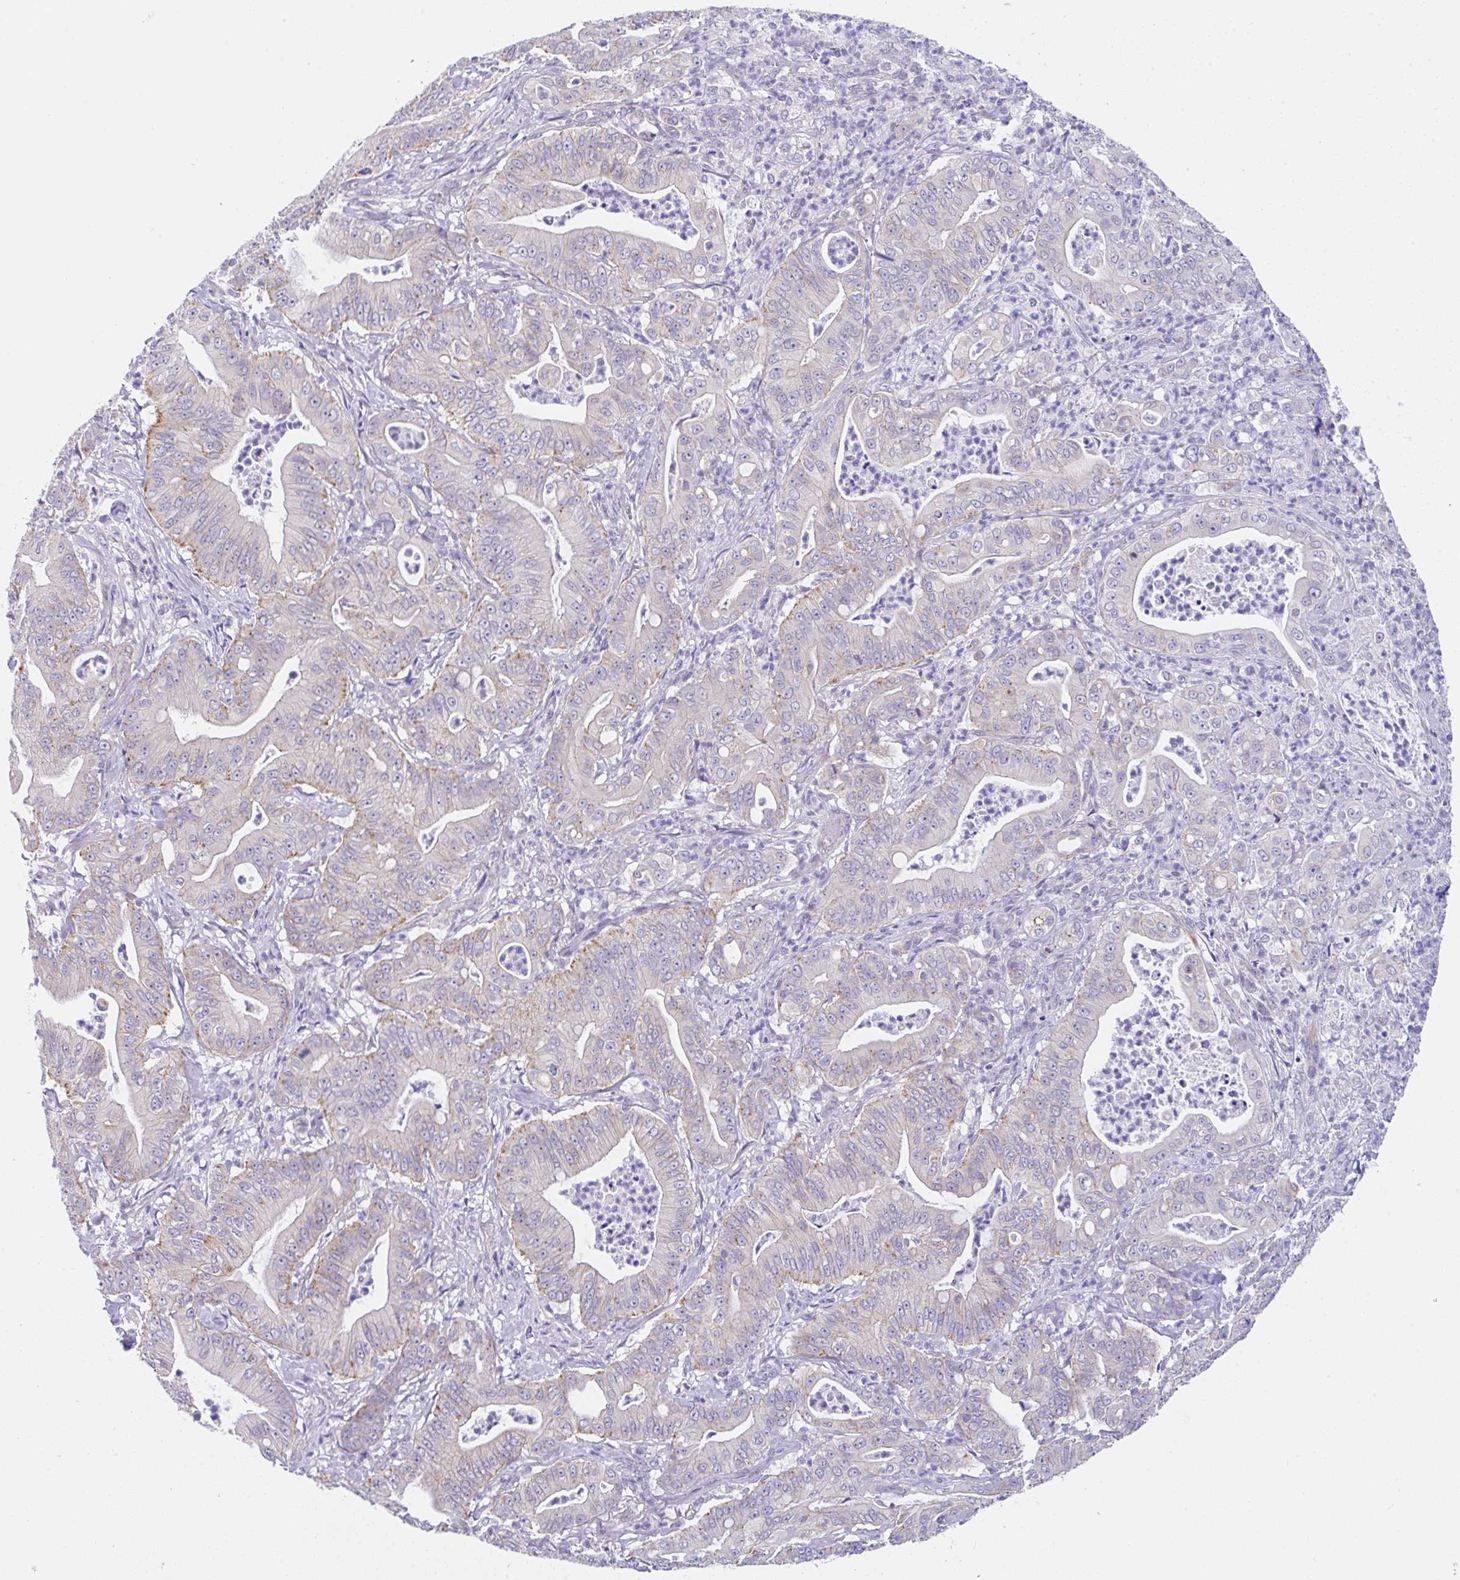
{"staining": {"intensity": "weak", "quantity": "<25%", "location": "cytoplasmic/membranous"}, "tissue": "pancreatic cancer", "cell_type": "Tumor cells", "image_type": "cancer", "snomed": [{"axis": "morphology", "description": "Adenocarcinoma, NOS"}, {"axis": "topography", "description": "Pancreas"}], "caption": "Immunohistochemical staining of pancreatic adenocarcinoma reveals no significant positivity in tumor cells.", "gene": "CGNL1", "patient": {"sex": "male", "age": 71}}